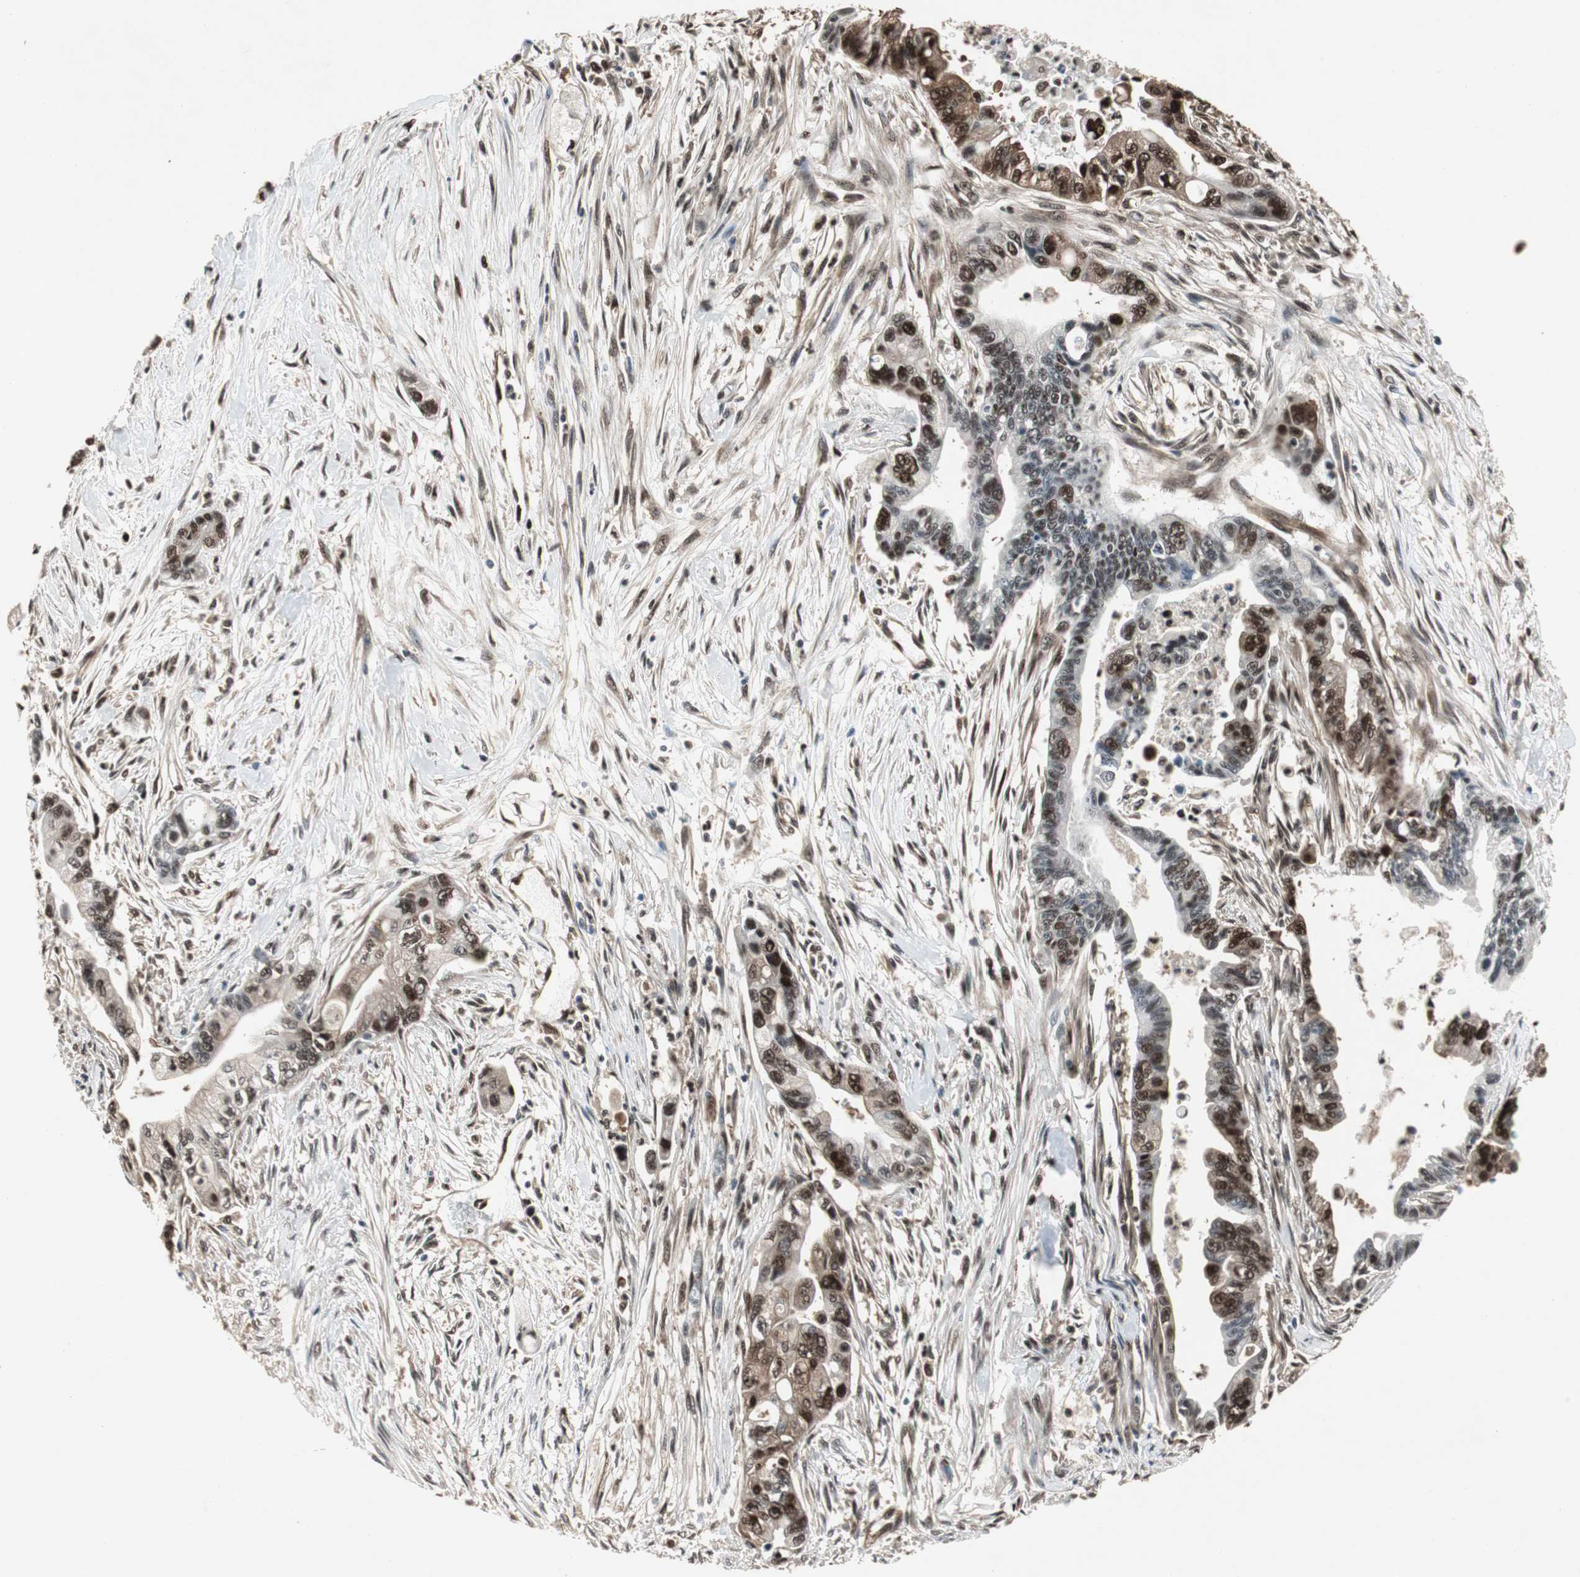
{"staining": {"intensity": "strong", "quantity": ">75%", "location": "cytoplasmic/membranous,nuclear"}, "tissue": "pancreatic cancer", "cell_type": "Tumor cells", "image_type": "cancer", "snomed": [{"axis": "morphology", "description": "Adenocarcinoma, NOS"}, {"axis": "topography", "description": "Pancreas"}], "caption": "Adenocarcinoma (pancreatic) stained for a protein (brown) exhibits strong cytoplasmic/membranous and nuclear positive expression in about >75% of tumor cells.", "gene": "ACLY", "patient": {"sex": "male", "age": 70}}